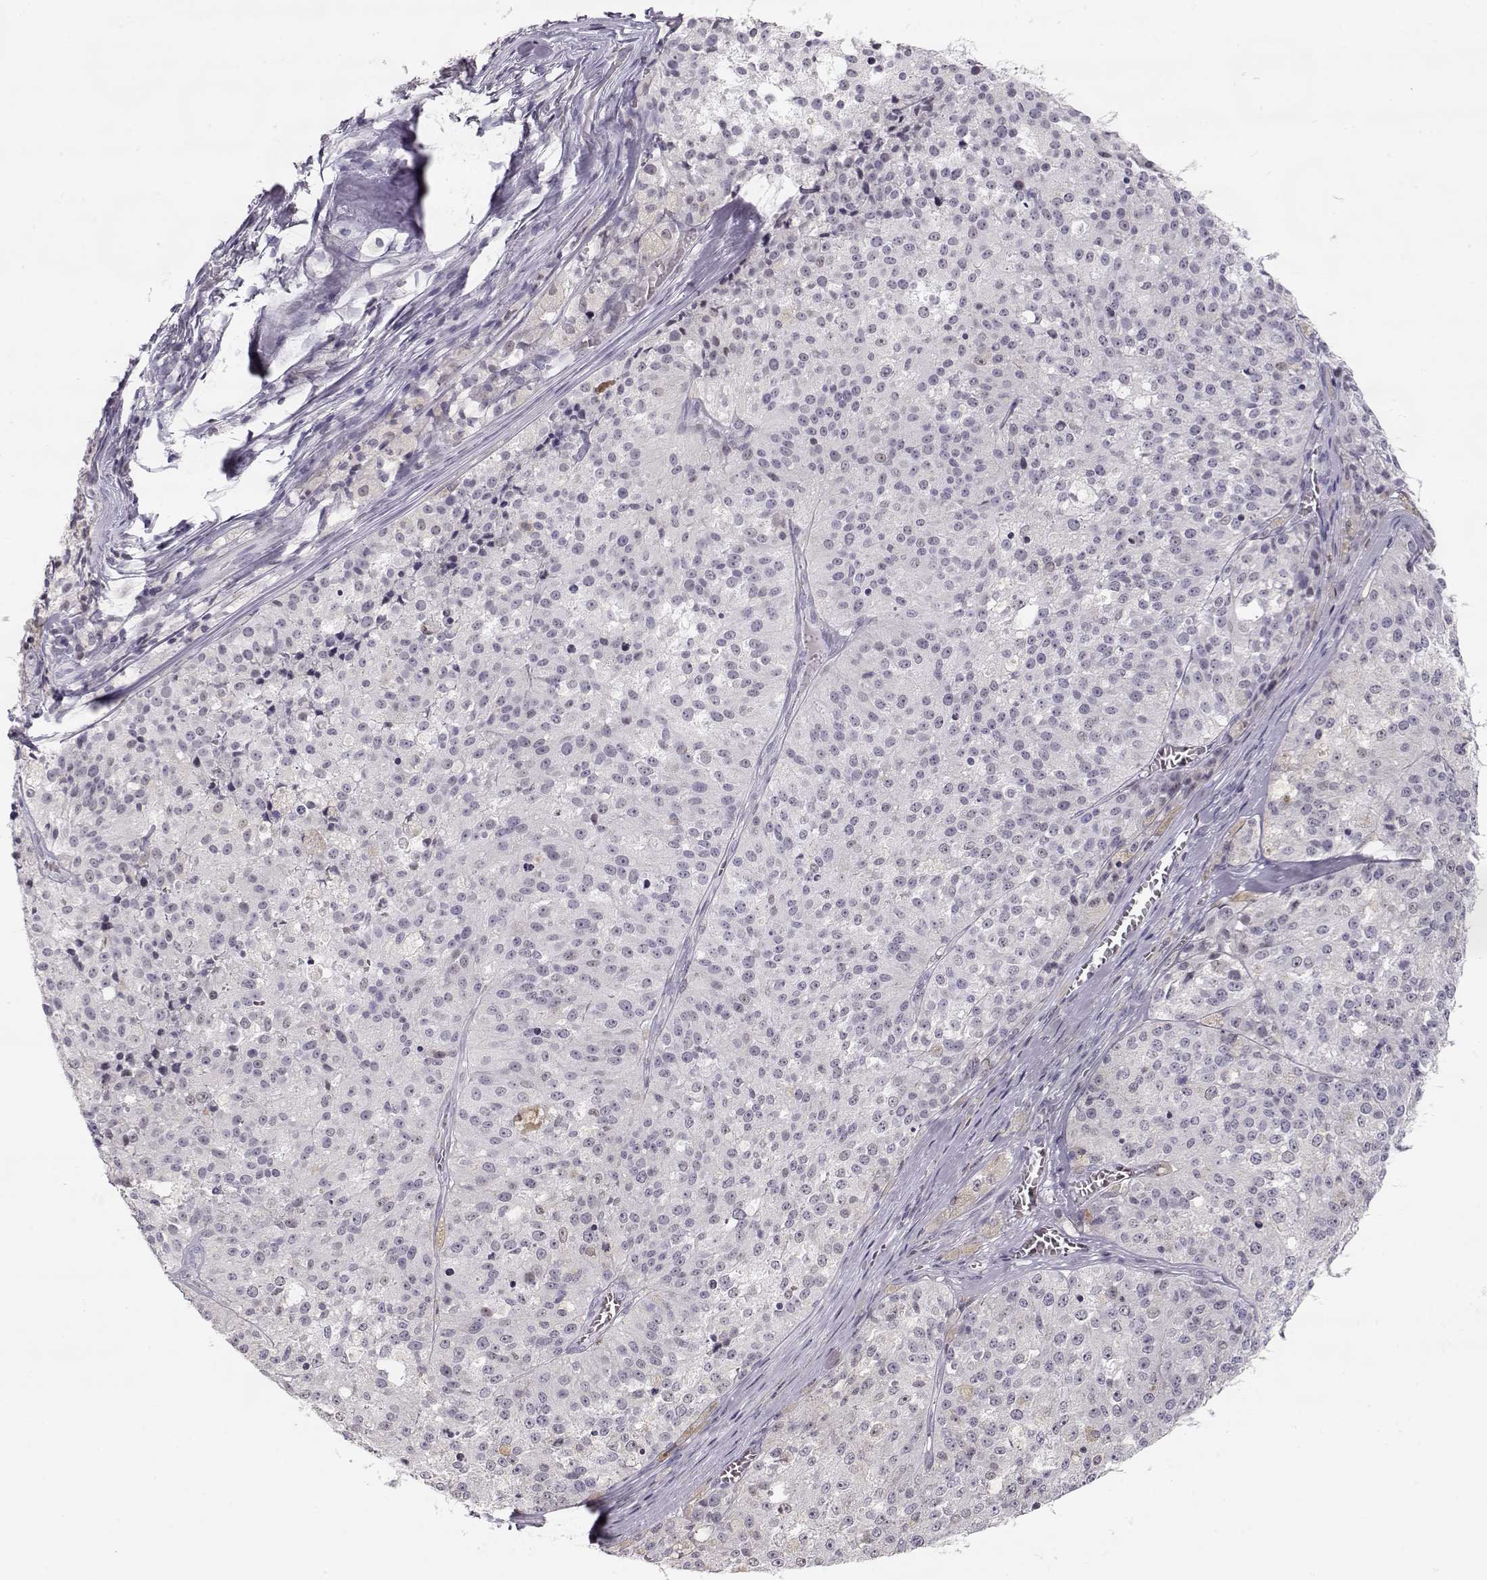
{"staining": {"intensity": "negative", "quantity": "none", "location": "none"}, "tissue": "melanoma", "cell_type": "Tumor cells", "image_type": "cancer", "snomed": [{"axis": "morphology", "description": "Malignant melanoma, Metastatic site"}, {"axis": "topography", "description": "Lymph node"}], "caption": "Melanoma was stained to show a protein in brown. There is no significant staining in tumor cells.", "gene": "TEPP", "patient": {"sex": "female", "age": 64}}